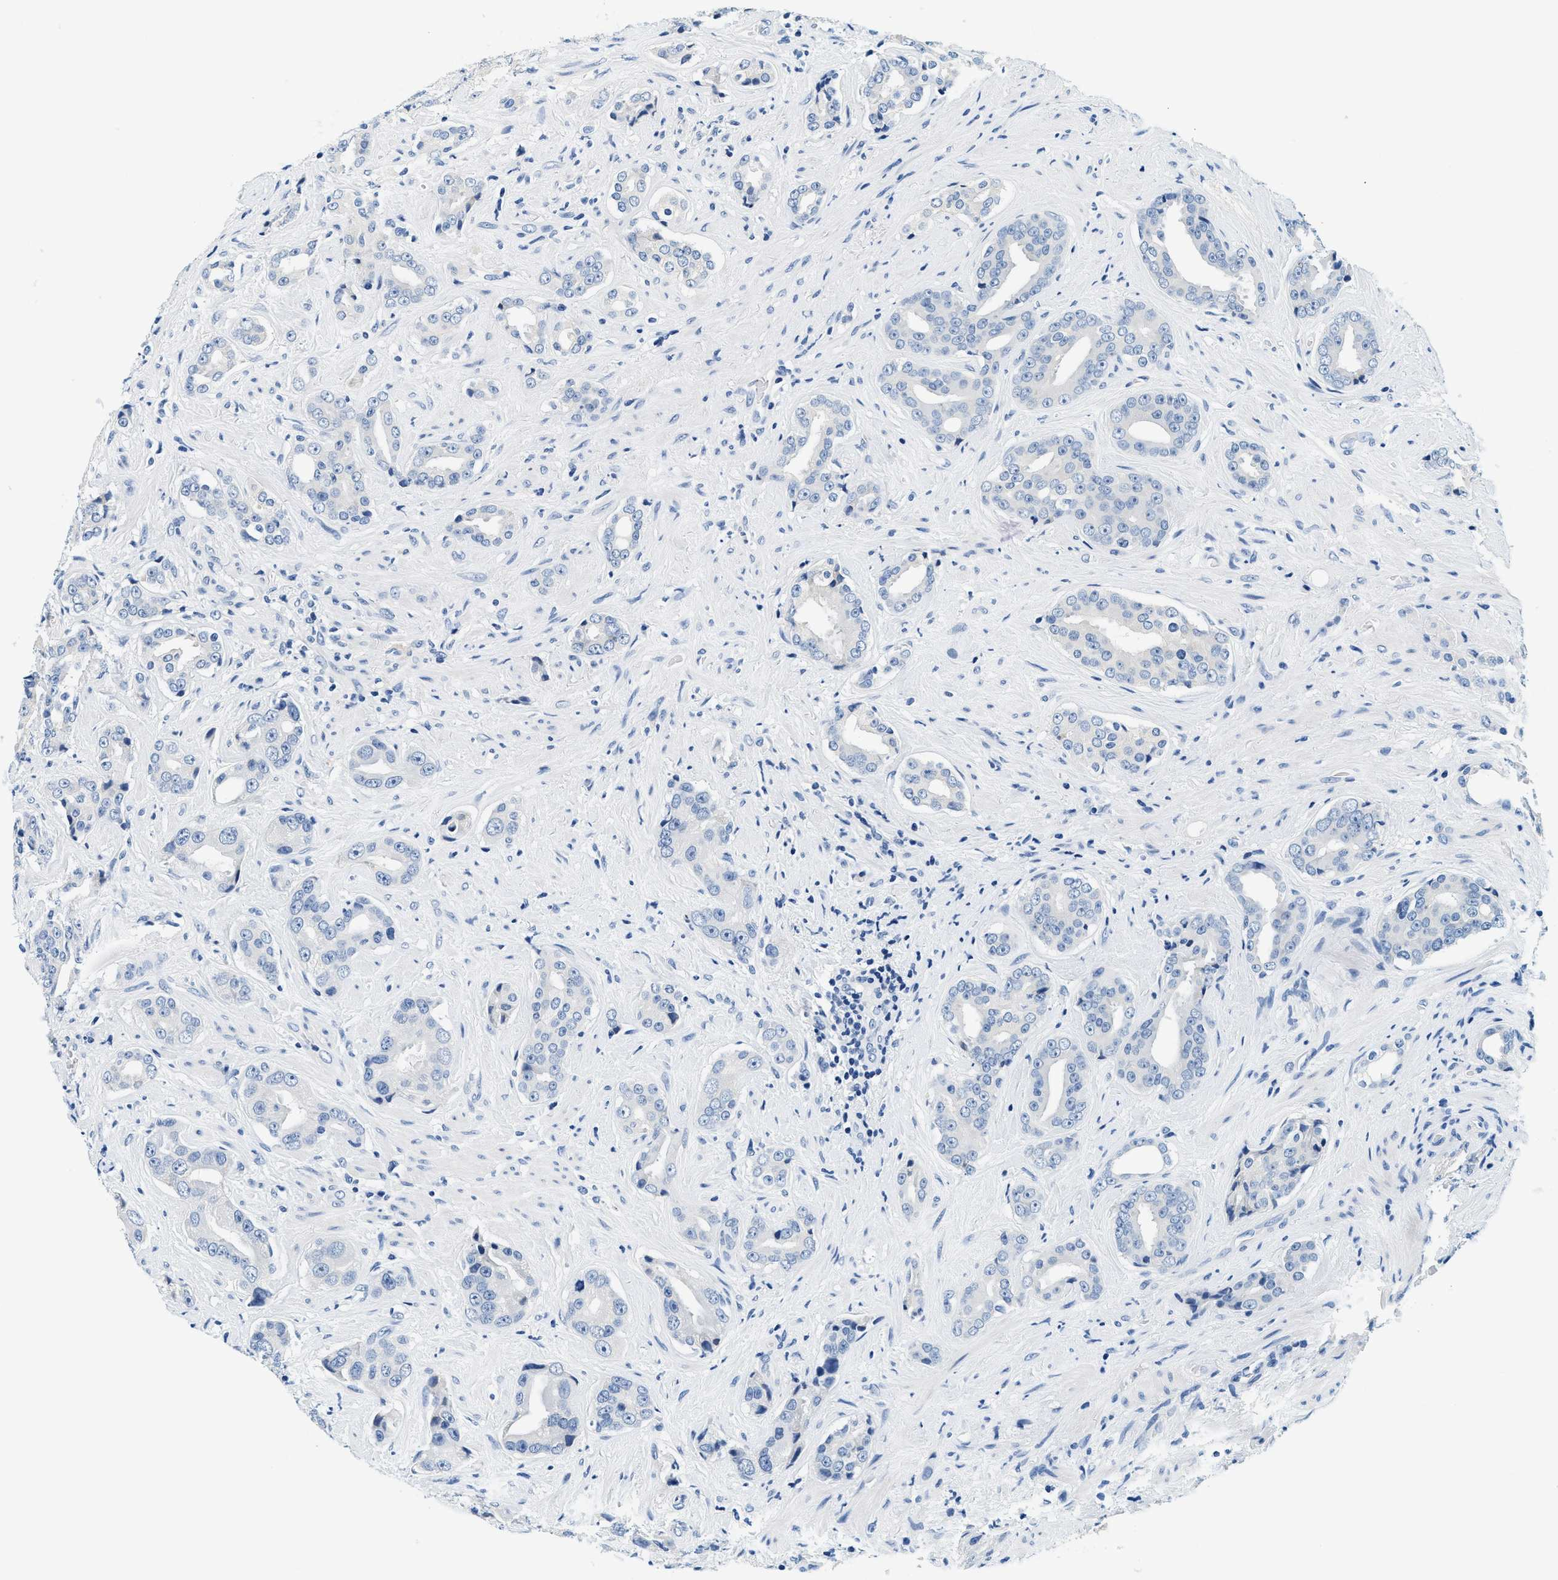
{"staining": {"intensity": "negative", "quantity": "none", "location": "none"}, "tissue": "prostate cancer", "cell_type": "Tumor cells", "image_type": "cancer", "snomed": [{"axis": "morphology", "description": "Adenocarcinoma, High grade"}, {"axis": "topography", "description": "Prostate"}], "caption": "High power microscopy histopathology image of an IHC histopathology image of prostate cancer, revealing no significant staining in tumor cells.", "gene": "GSTM3", "patient": {"sex": "male", "age": 71}}